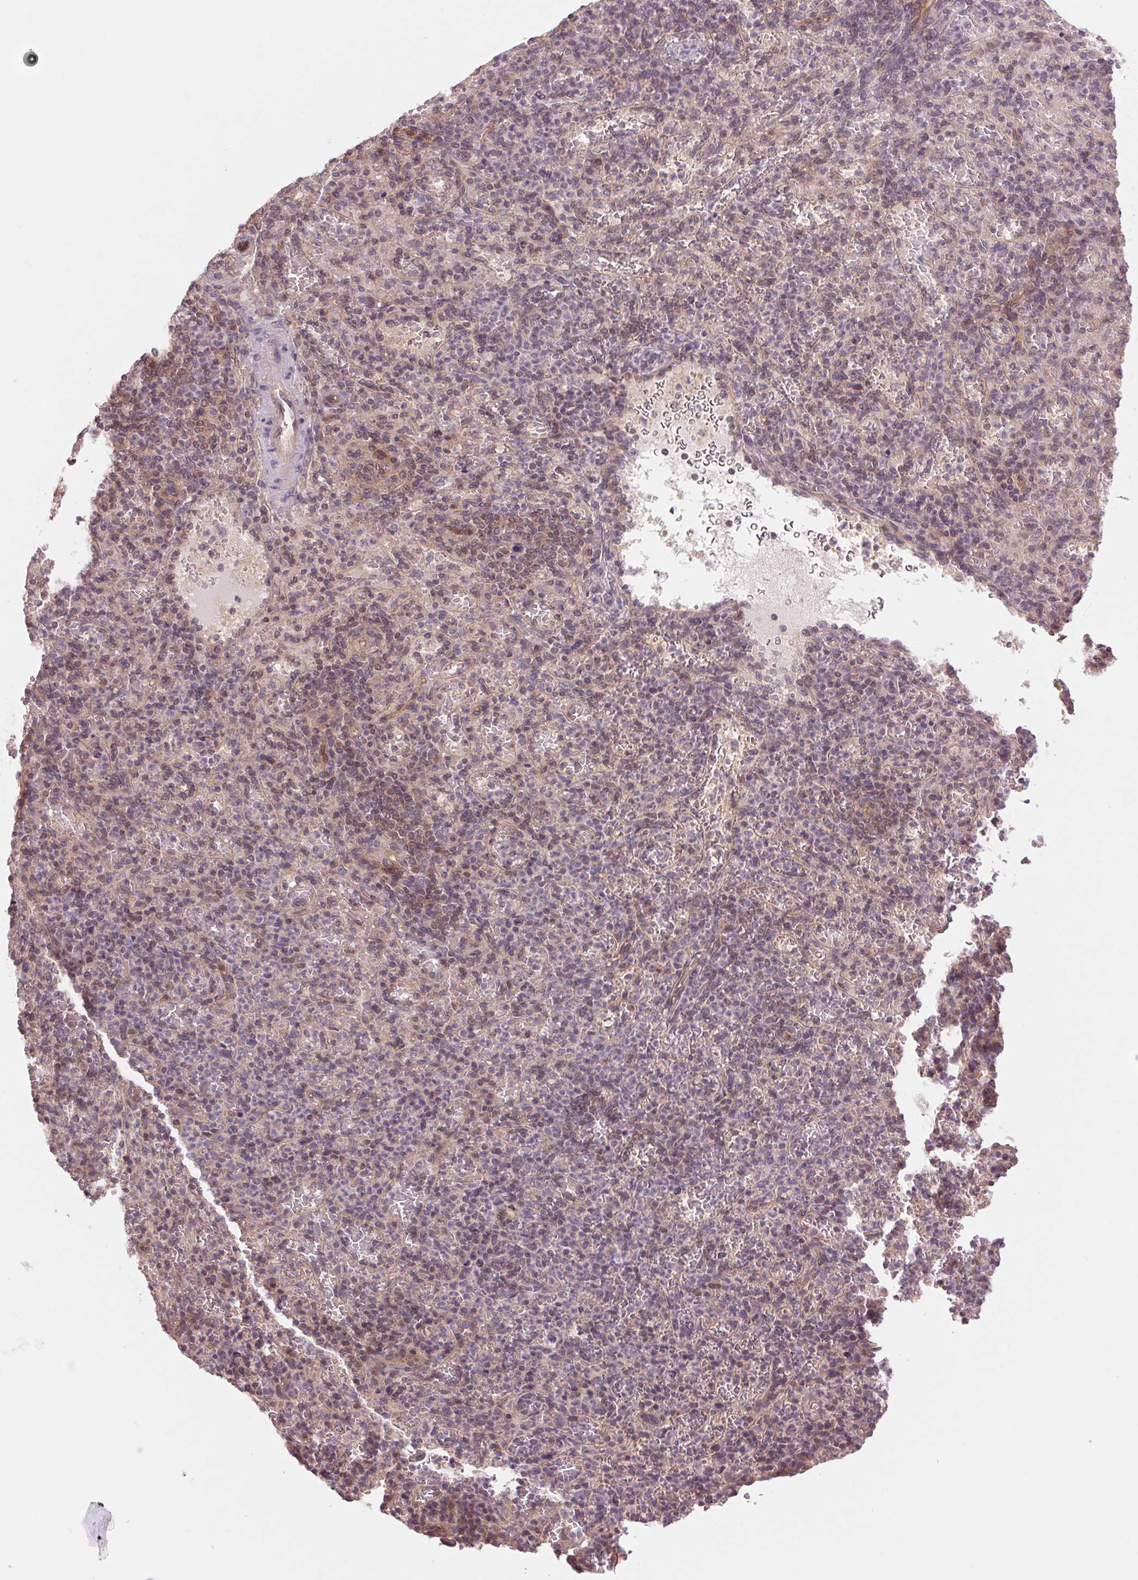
{"staining": {"intensity": "weak", "quantity": "<25%", "location": "cytoplasmic/membranous"}, "tissue": "spleen", "cell_type": "Cells in red pulp", "image_type": "normal", "snomed": [{"axis": "morphology", "description": "Normal tissue, NOS"}, {"axis": "topography", "description": "Spleen"}], "caption": "Immunohistochemistry (IHC) of unremarkable spleen exhibits no expression in cells in red pulp.", "gene": "SH3RF2", "patient": {"sex": "female", "age": 74}}